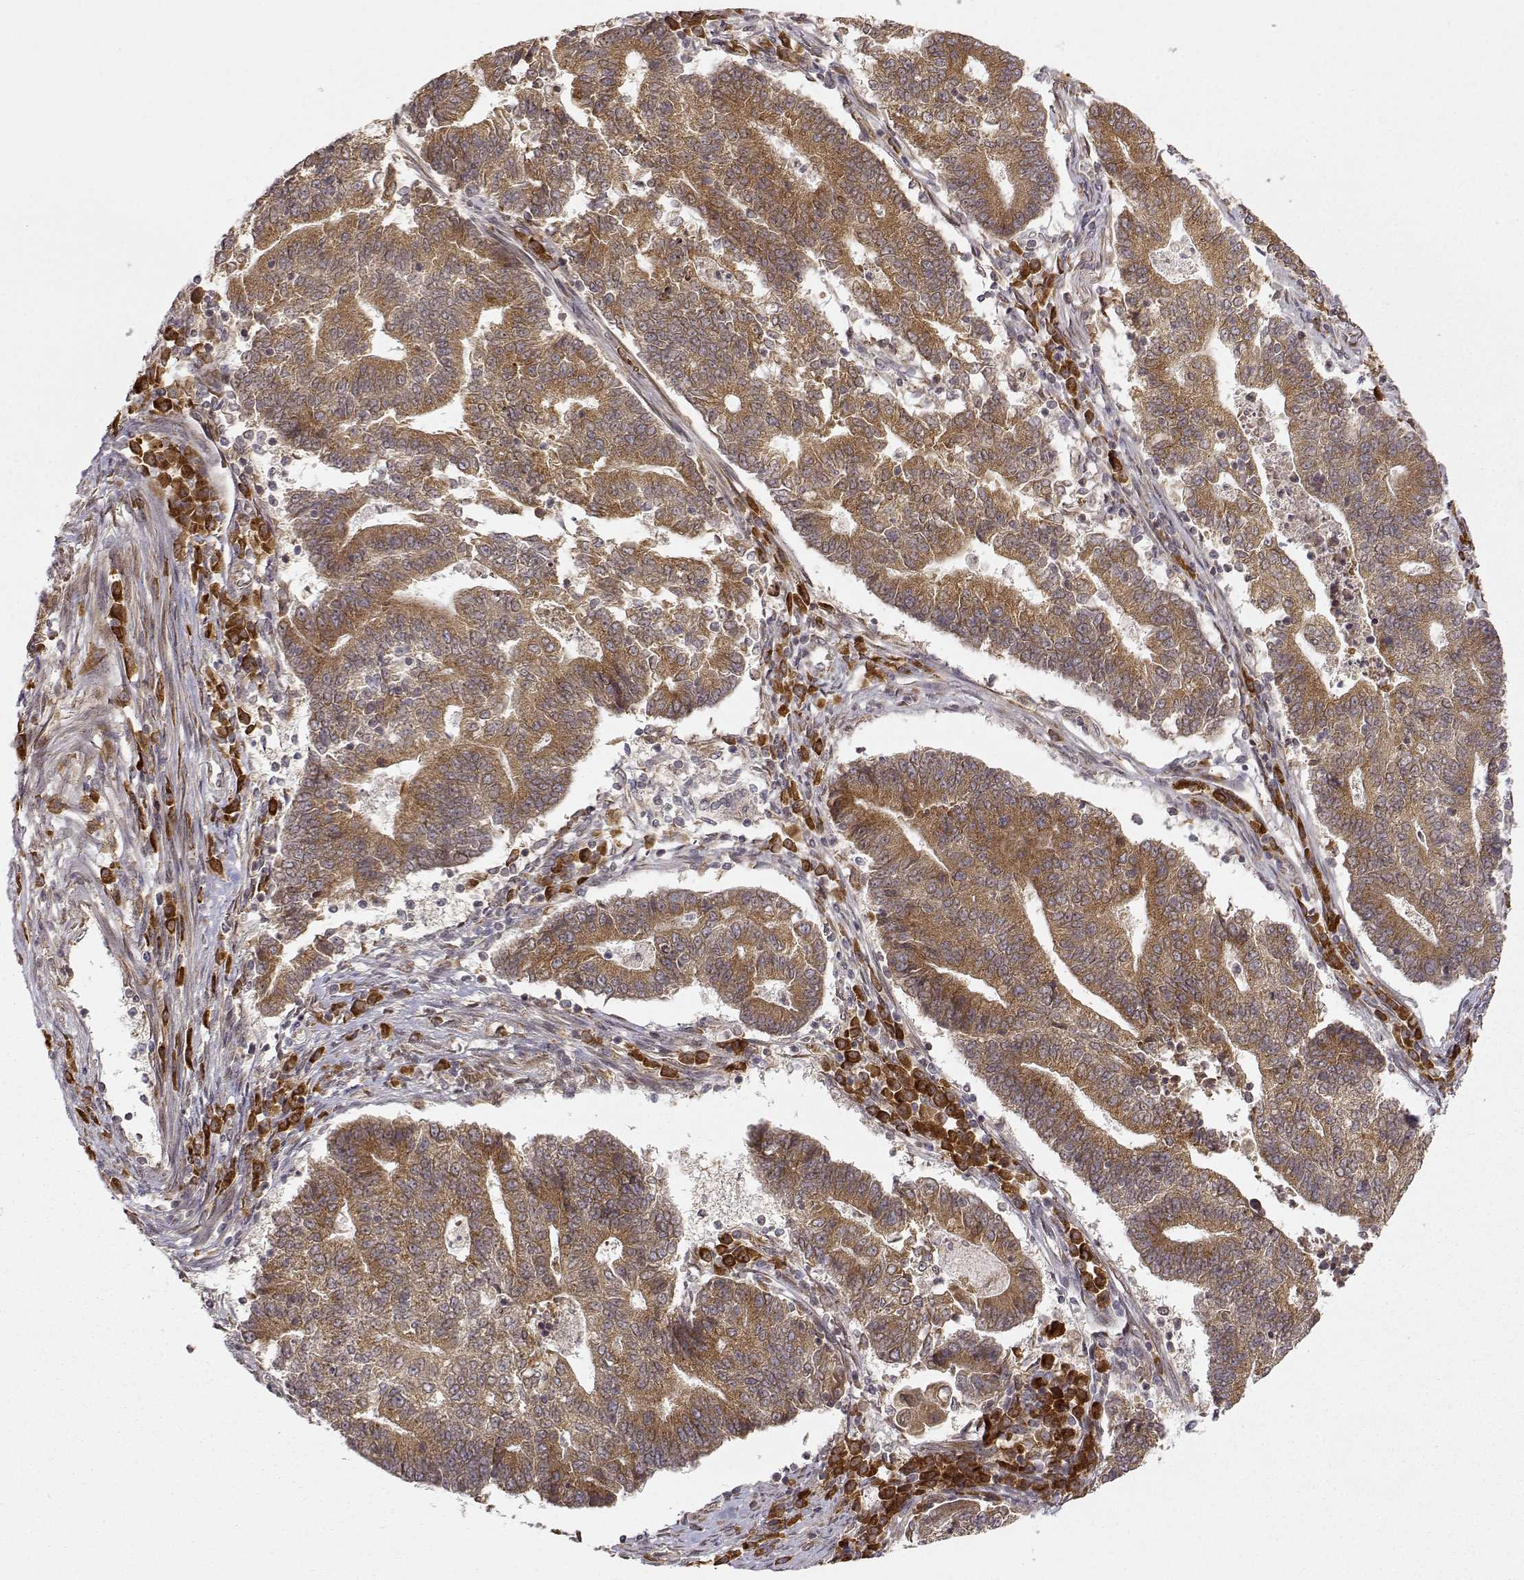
{"staining": {"intensity": "moderate", "quantity": ">75%", "location": "cytoplasmic/membranous"}, "tissue": "endometrial cancer", "cell_type": "Tumor cells", "image_type": "cancer", "snomed": [{"axis": "morphology", "description": "Adenocarcinoma, NOS"}, {"axis": "topography", "description": "Uterus"}, {"axis": "topography", "description": "Endometrium"}], "caption": "This micrograph reveals IHC staining of endometrial adenocarcinoma, with medium moderate cytoplasmic/membranous positivity in approximately >75% of tumor cells.", "gene": "ERGIC2", "patient": {"sex": "female", "age": 54}}